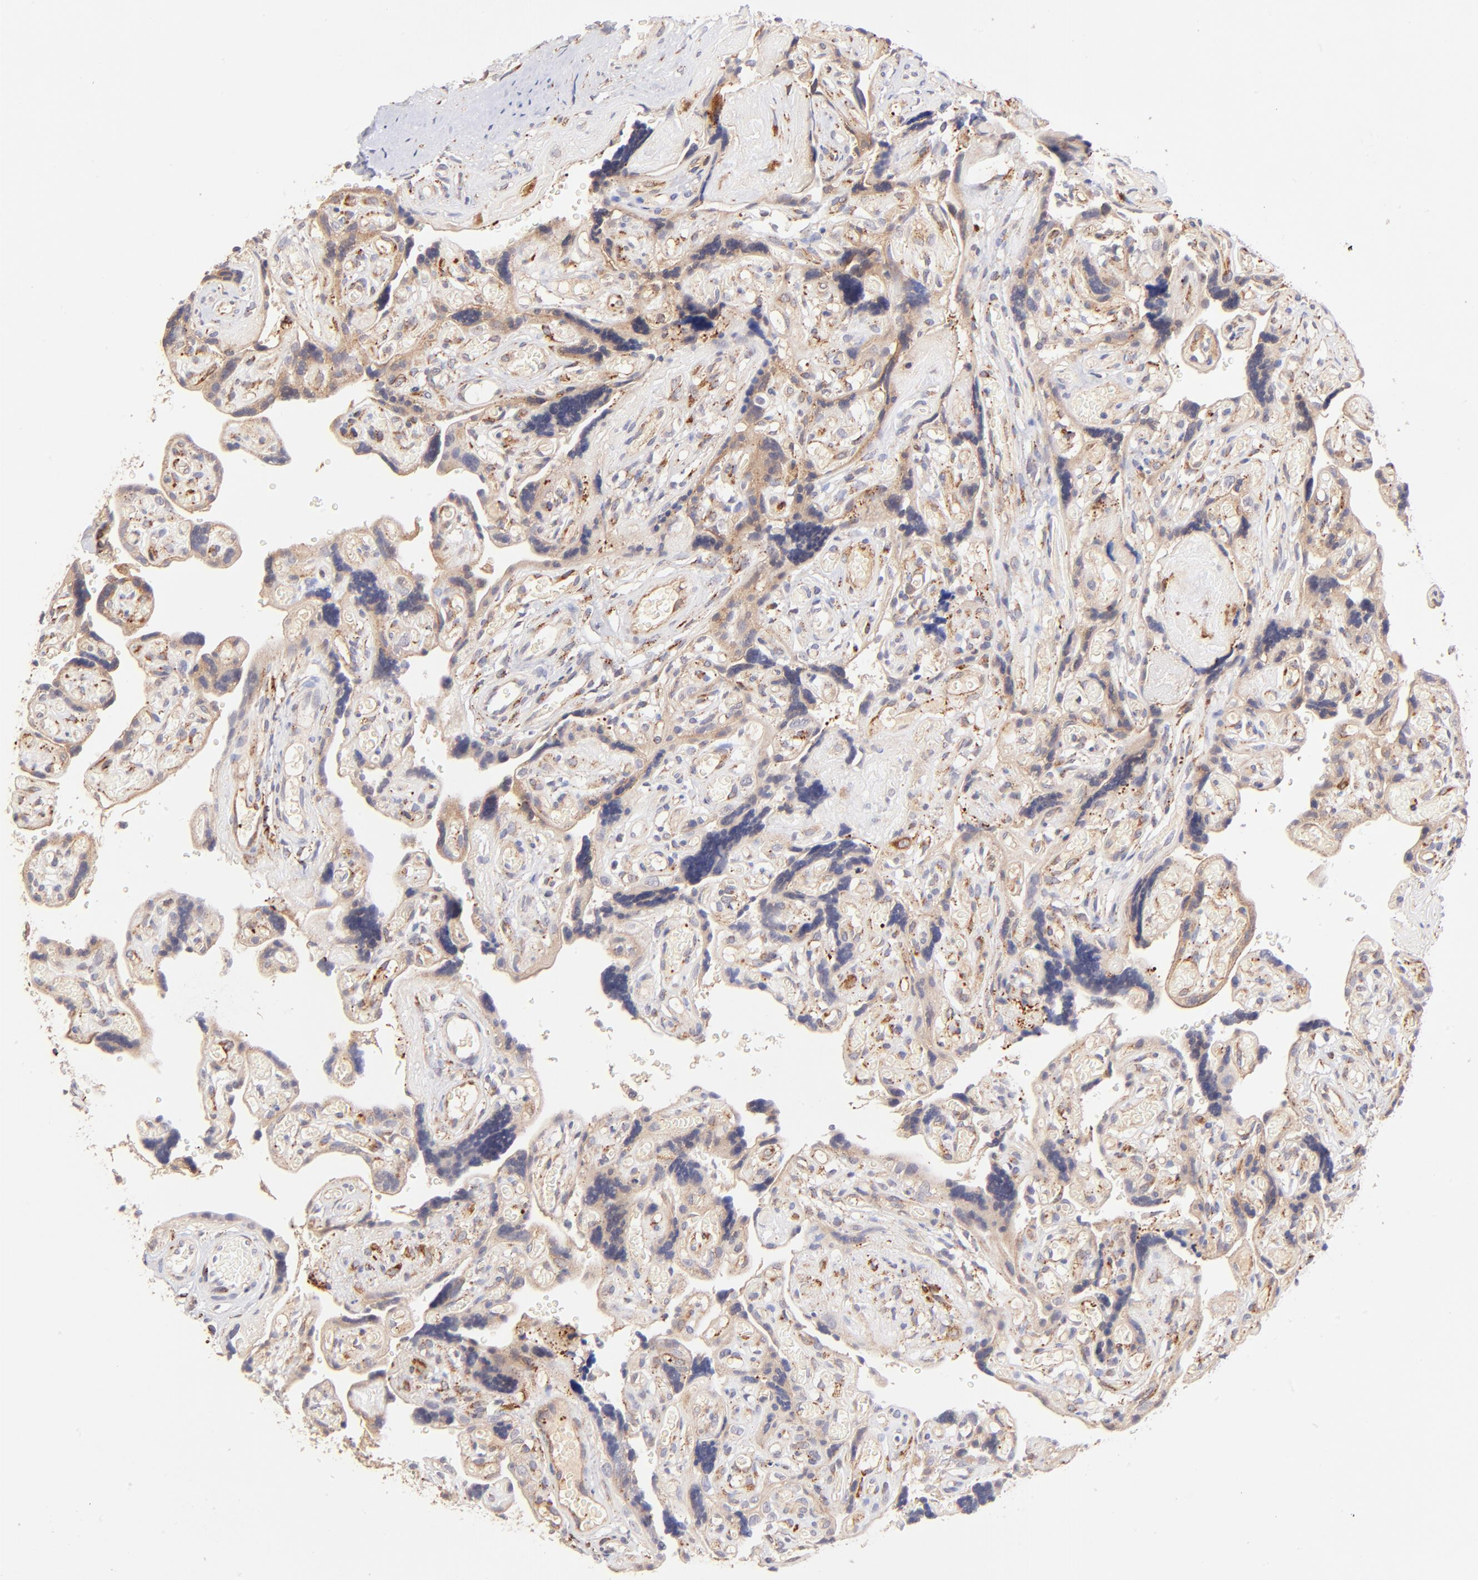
{"staining": {"intensity": "strong", "quantity": ">75%", "location": "cytoplasmic/membranous"}, "tissue": "placenta", "cell_type": "Decidual cells", "image_type": "normal", "snomed": [{"axis": "morphology", "description": "Normal tissue, NOS"}, {"axis": "topography", "description": "Placenta"}], "caption": "Decidual cells exhibit high levels of strong cytoplasmic/membranous staining in about >75% of cells in normal placenta.", "gene": "SPARC", "patient": {"sex": "female", "age": 30}}